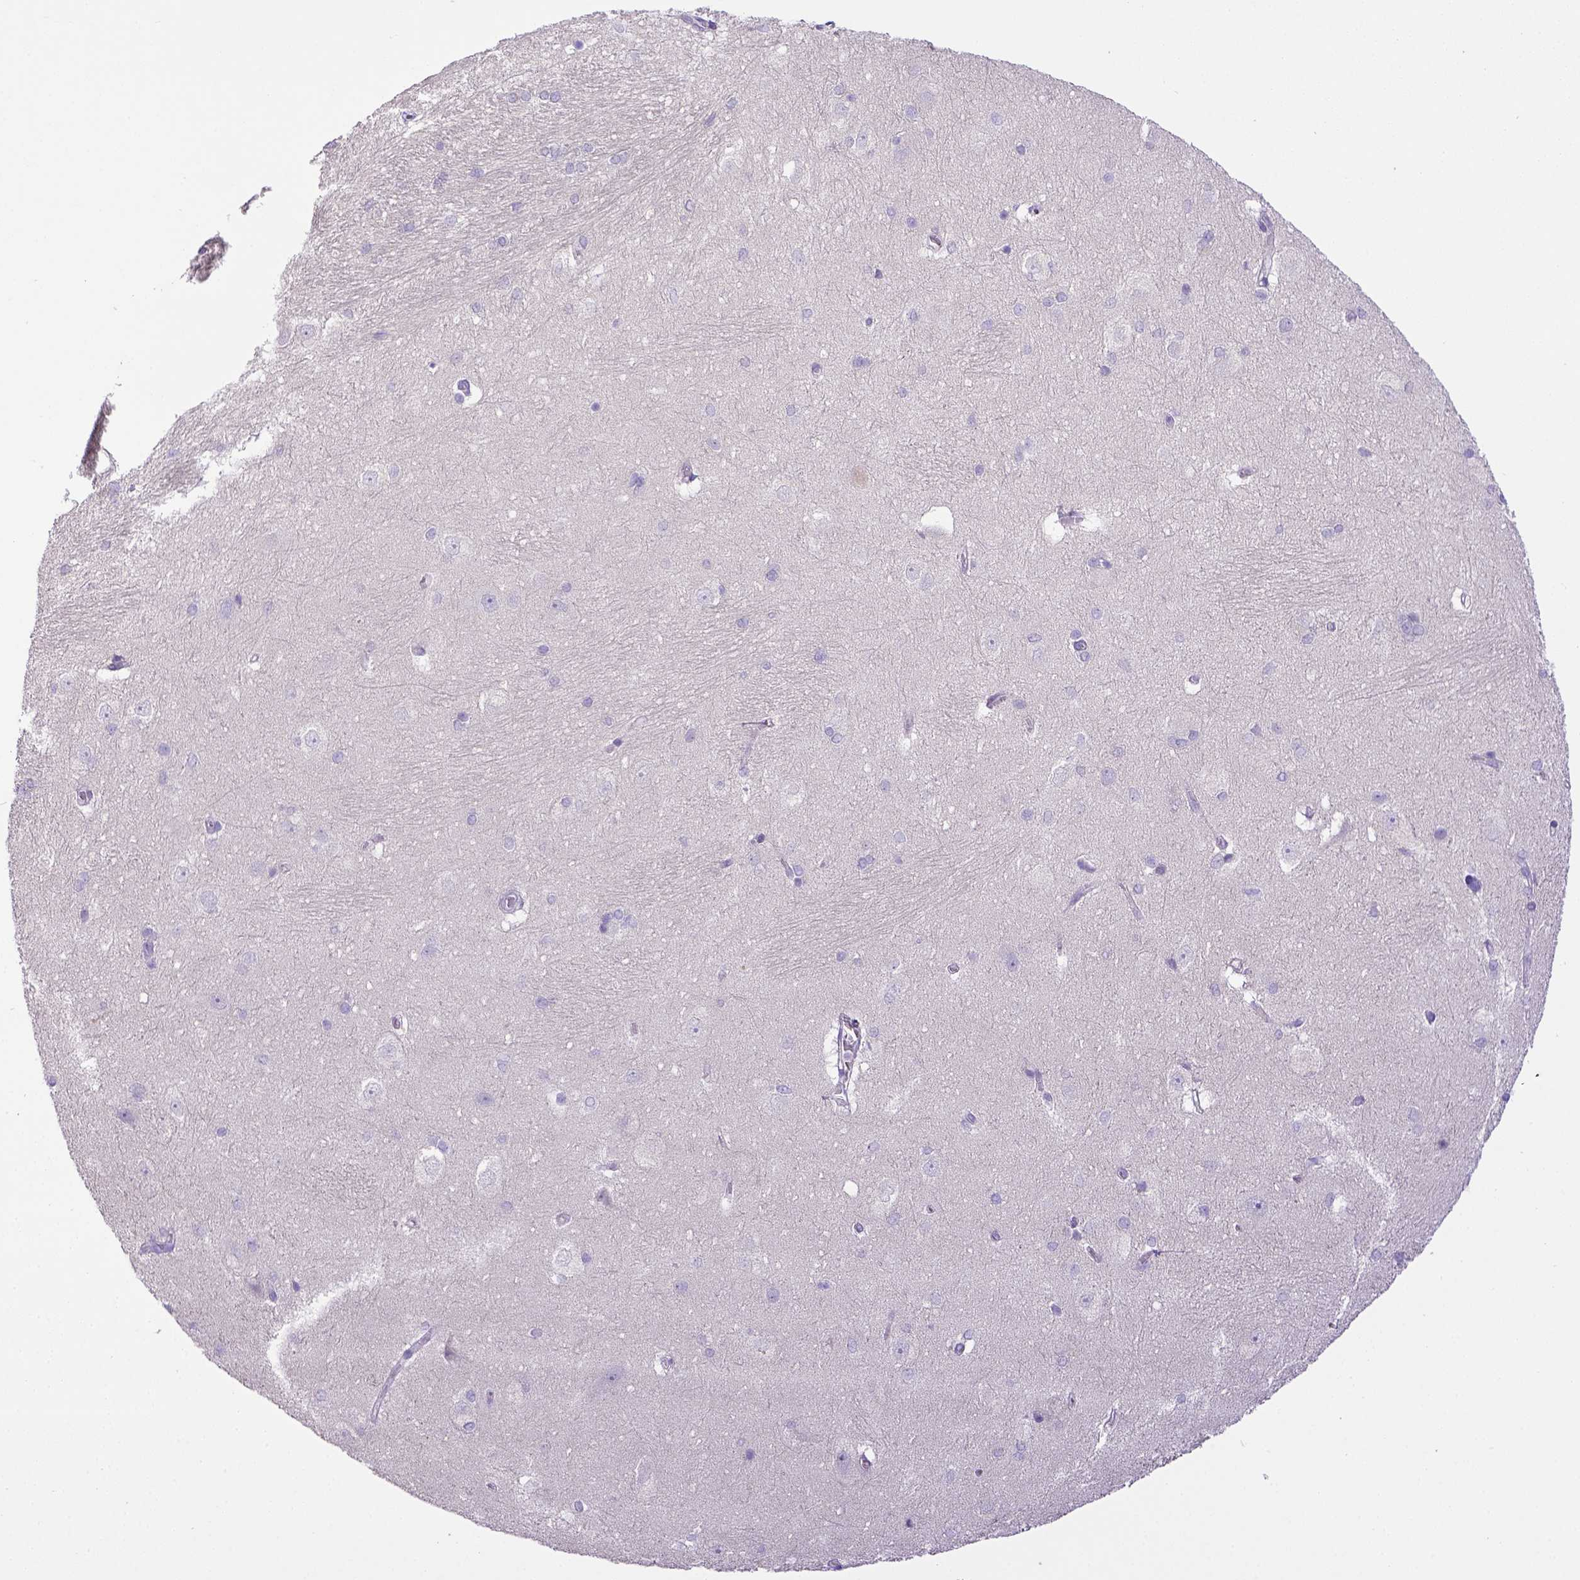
{"staining": {"intensity": "negative", "quantity": "none", "location": "none"}, "tissue": "hippocampus", "cell_type": "Glial cells", "image_type": "normal", "snomed": [{"axis": "morphology", "description": "Normal tissue, NOS"}, {"axis": "topography", "description": "Cerebral cortex"}, {"axis": "topography", "description": "Hippocampus"}], "caption": "The IHC image has no significant positivity in glial cells of hippocampus. (DAB immunohistochemistry (IHC) with hematoxylin counter stain).", "gene": "CD40", "patient": {"sex": "female", "age": 19}}